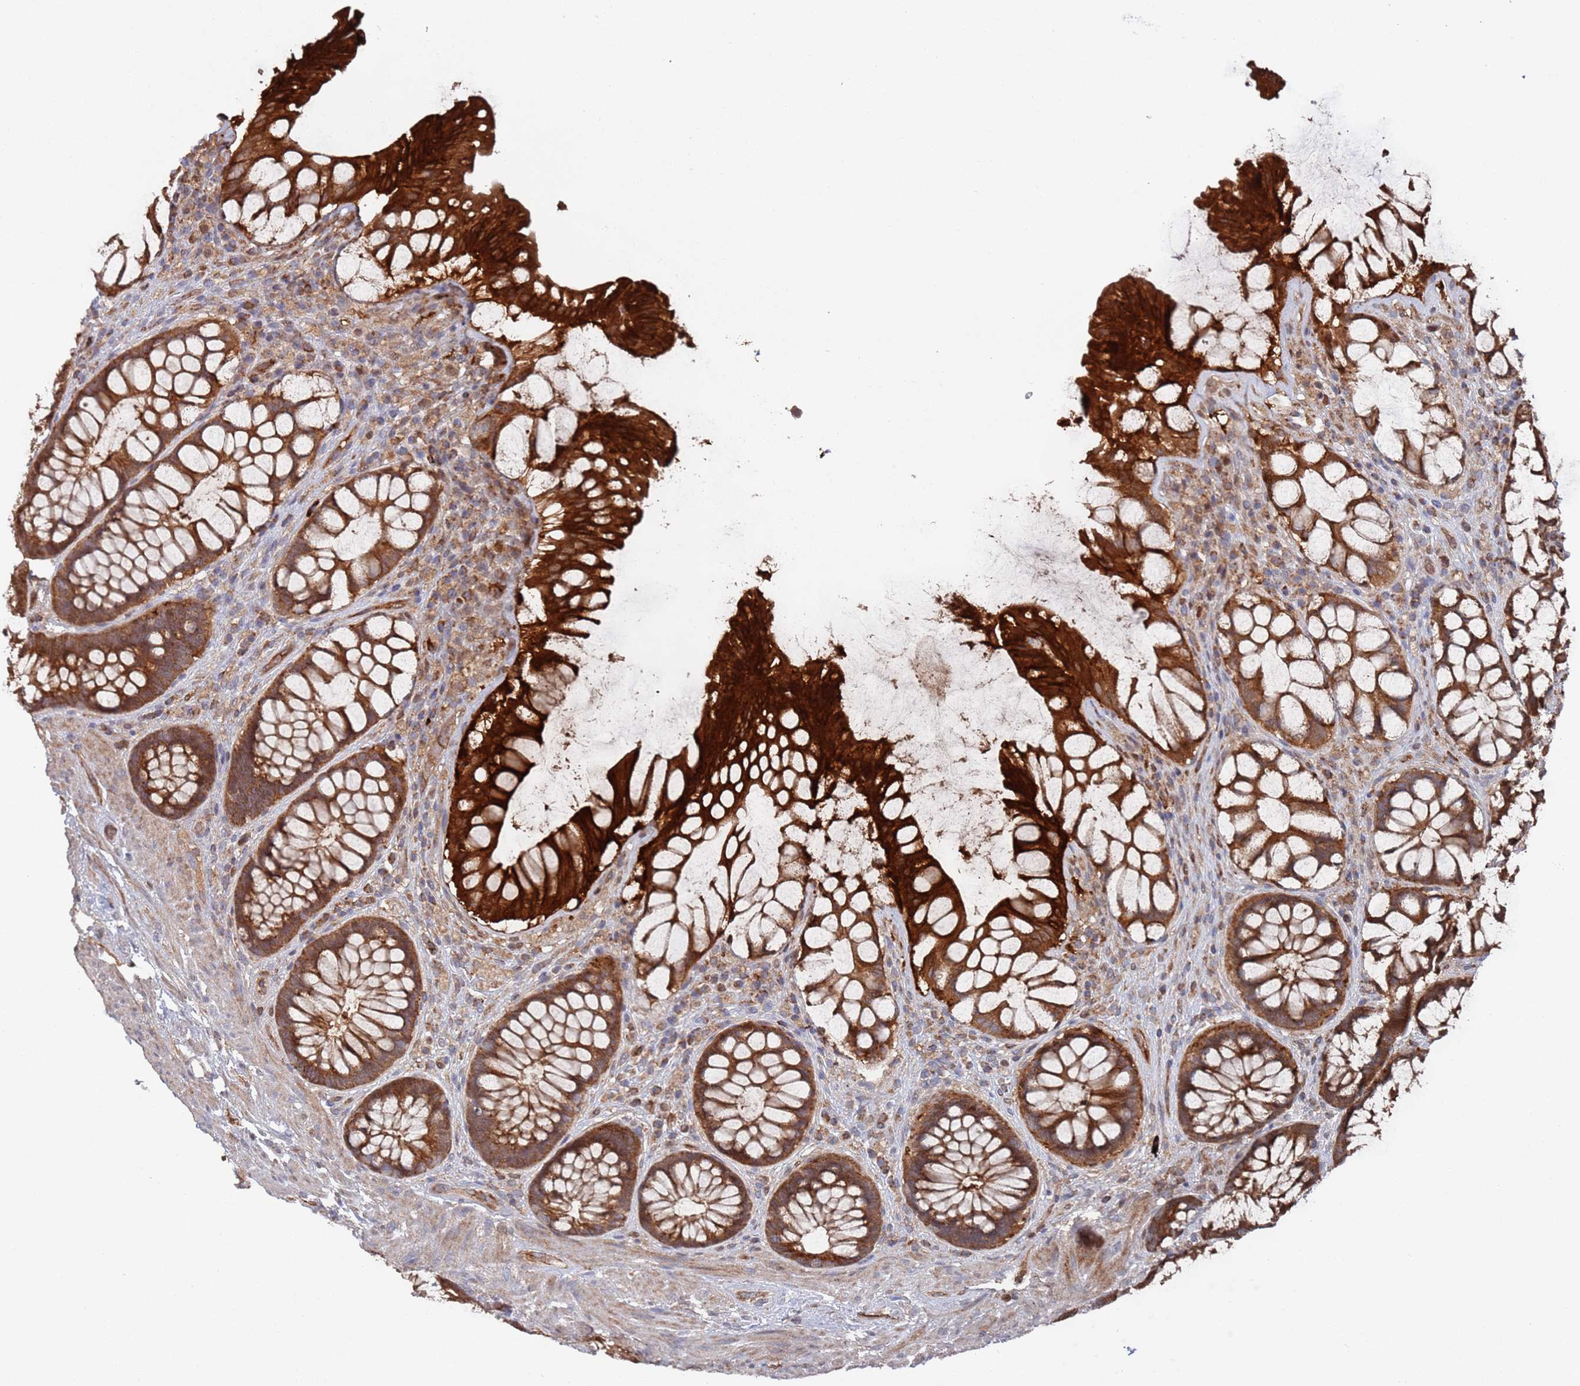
{"staining": {"intensity": "strong", "quantity": ">75%", "location": "cytoplasmic/membranous"}, "tissue": "rectum", "cell_type": "Glandular cells", "image_type": "normal", "snomed": [{"axis": "morphology", "description": "Normal tissue, NOS"}, {"axis": "topography", "description": "Rectum"}], "caption": "Immunohistochemical staining of unremarkable human rectum exhibits strong cytoplasmic/membranous protein expression in about >75% of glandular cells. (IHC, brightfield microscopy, high magnification).", "gene": "DDX60", "patient": {"sex": "female", "age": 58}}